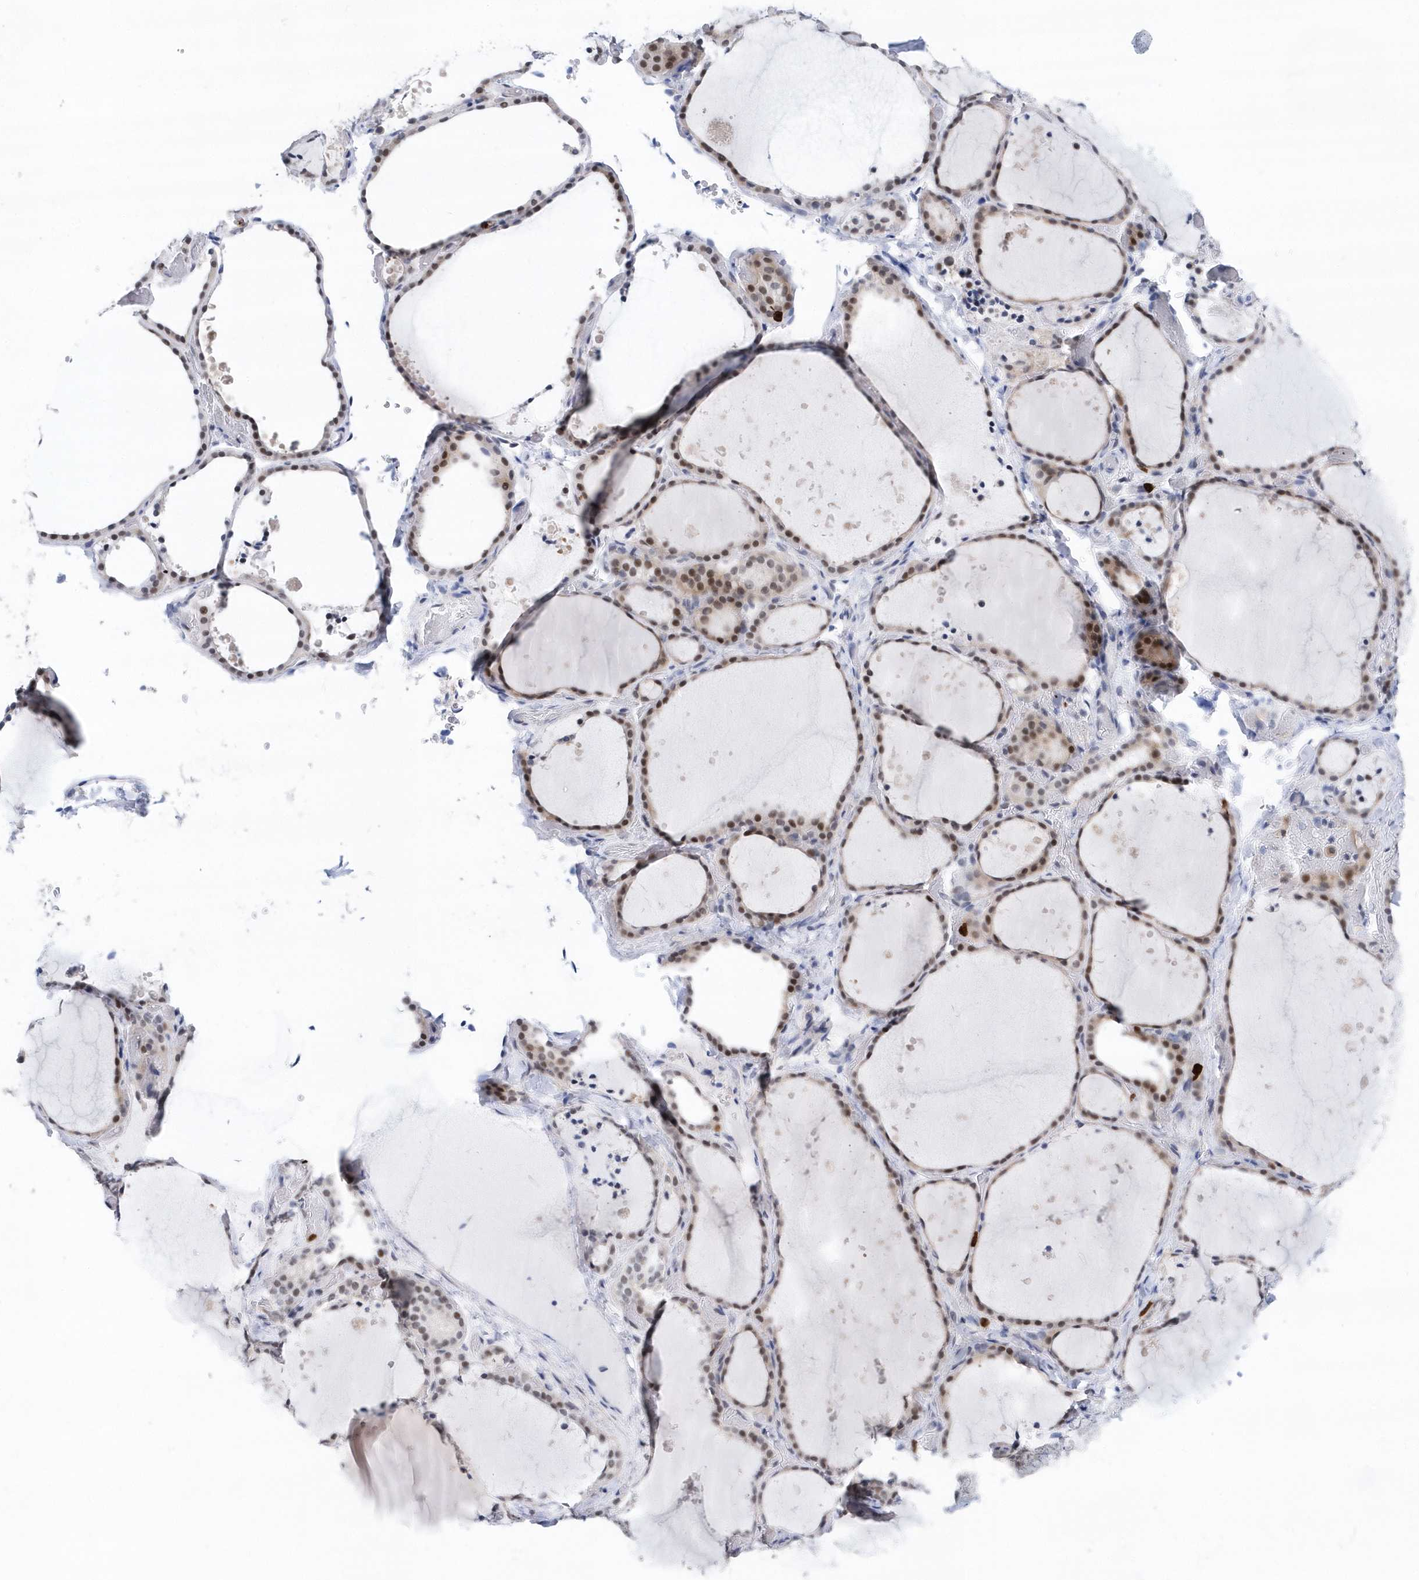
{"staining": {"intensity": "moderate", "quantity": "<25%", "location": "nuclear"}, "tissue": "thyroid gland", "cell_type": "Glandular cells", "image_type": "normal", "snomed": [{"axis": "morphology", "description": "Normal tissue, NOS"}, {"axis": "topography", "description": "Thyroid gland"}], "caption": "Unremarkable thyroid gland was stained to show a protein in brown. There is low levels of moderate nuclear expression in about <25% of glandular cells. Using DAB (brown) and hematoxylin (blue) stains, captured at high magnification using brightfield microscopy.", "gene": "RPP30", "patient": {"sex": "female", "age": 44}}